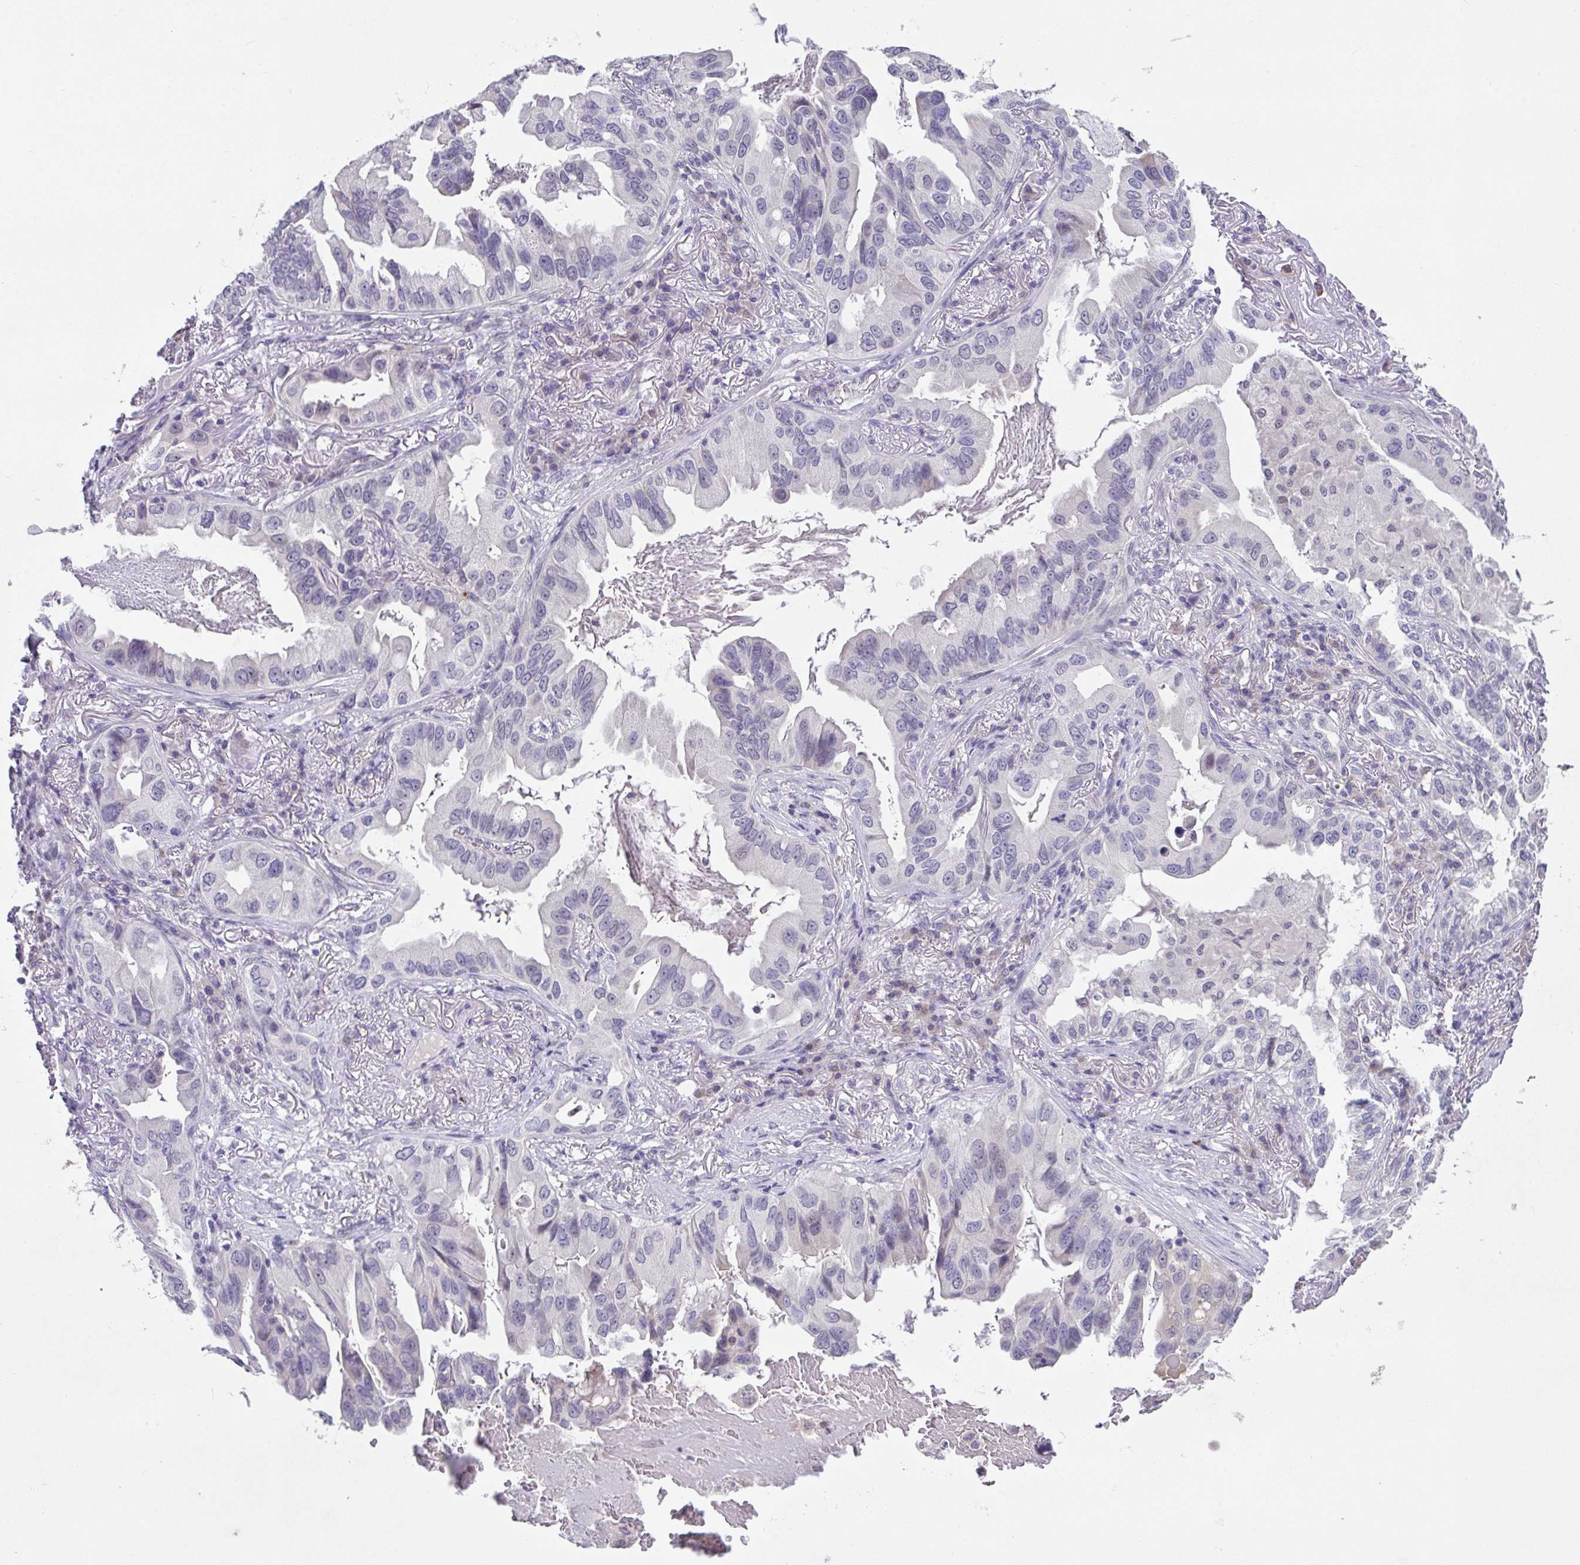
{"staining": {"intensity": "weak", "quantity": "<25%", "location": "nuclear"}, "tissue": "lung cancer", "cell_type": "Tumor cells", "image_type": "cancer", "snomed": [{"axis": "morphology", "description": "Adenocarcinoma, NOS"}, {"axis": "topography", "description": "Lung"}], "caption": "Protein analysis of lung cancer demonstrates no significant staining in tumor cells.", "gene": "GLTPD2", "patient": {"sex": "female", "age": 69}}